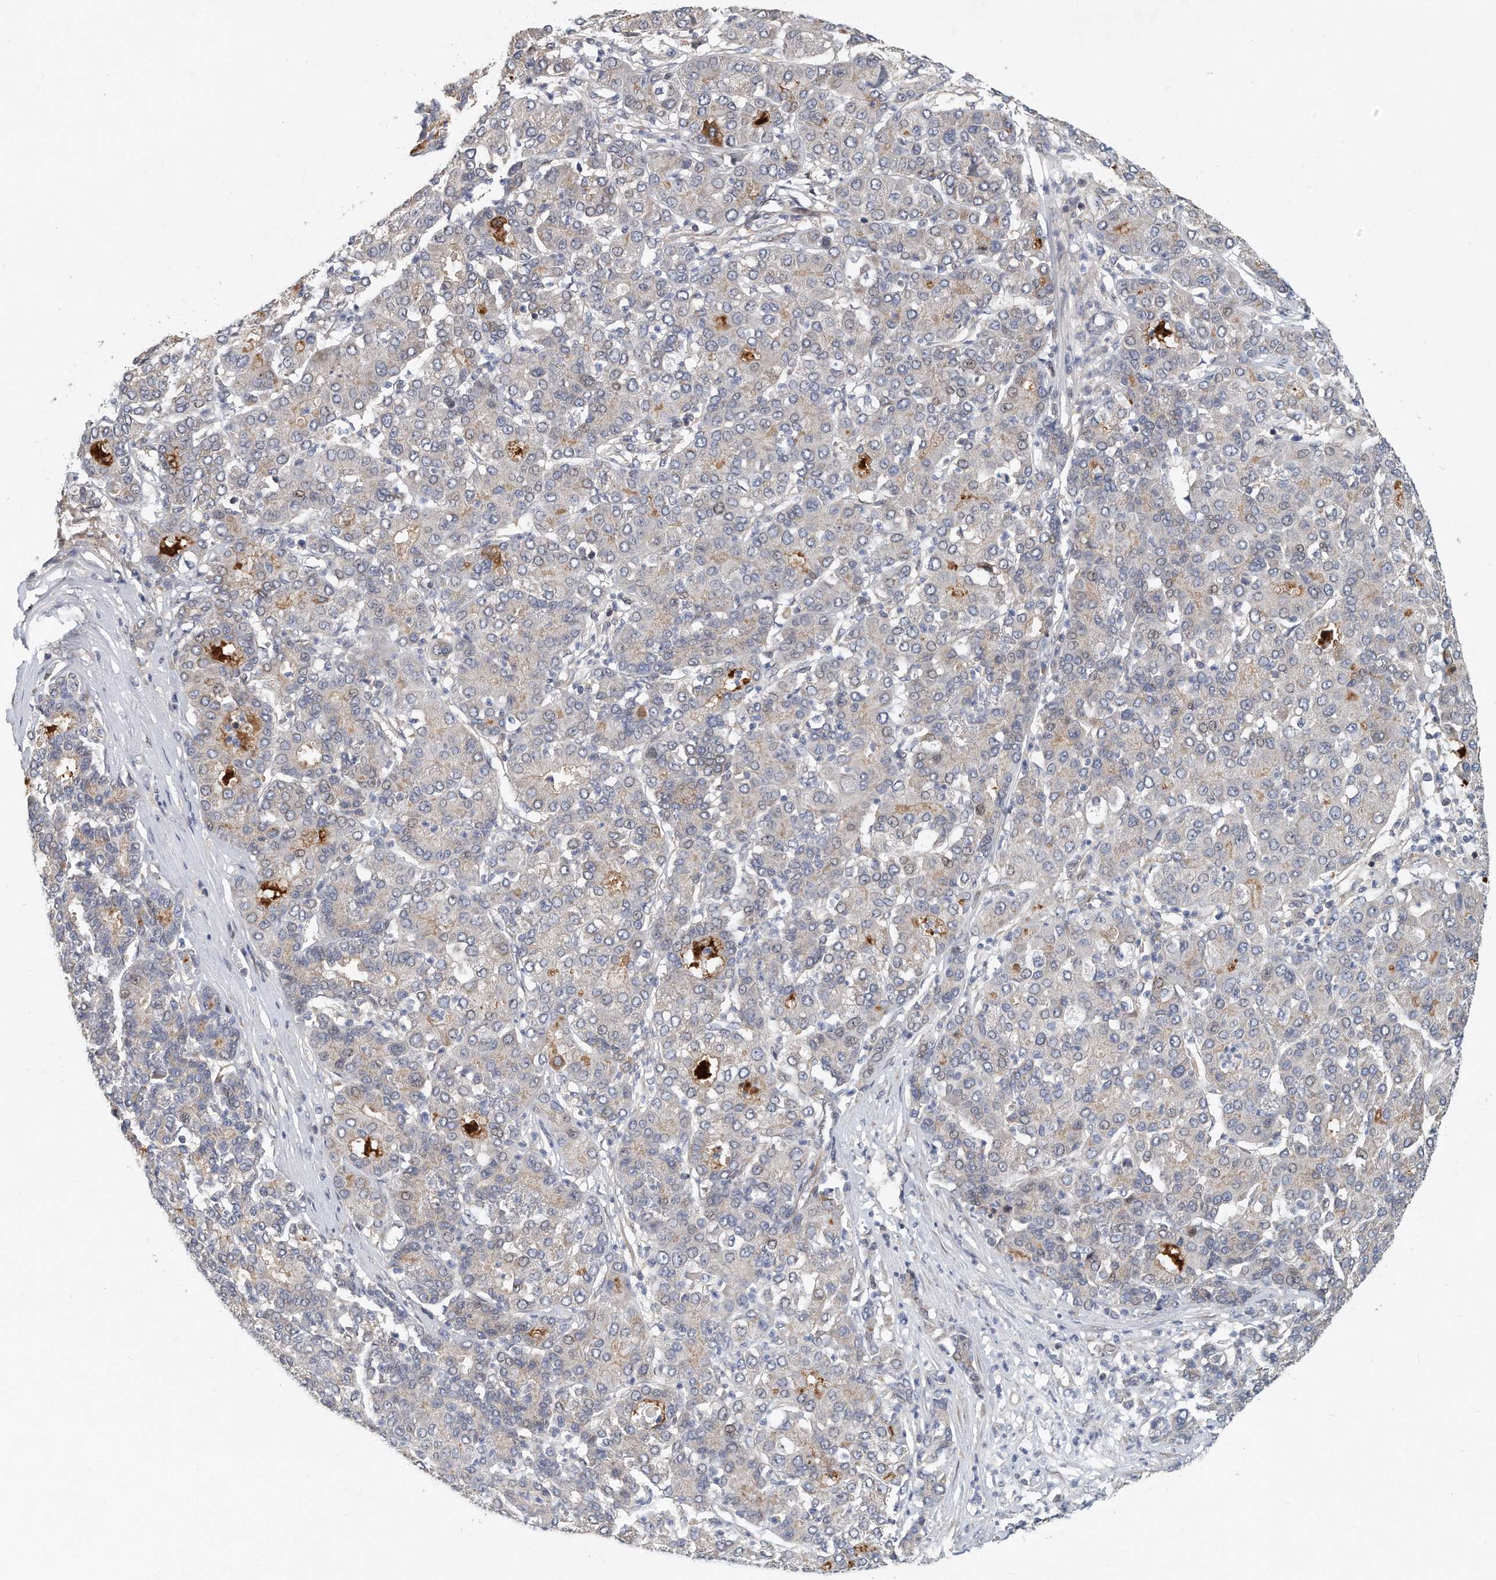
{"staining": {"intensity": "weak", "quantity": "<25%", "location": "cytoplasmic/membranous"}, "tissue": "liver cancer", "cell_type": "Tumor cells", "image_type": "cancer", "snomed": [{"axis": "morphology", "description": "Carcinoma, Hepatocellular, NOS"}, {"axis": "topography", "description": "Liver"}], "caption": "Protein analysis of liver cancer (hepatocellular carcinoma) reveals no significant expression in tumor cells. (DAB IHC visualized using brightfield microscopy, high magnification).", "gene": "PCDH8", "patient": {"sex": "male", "age": 65}}